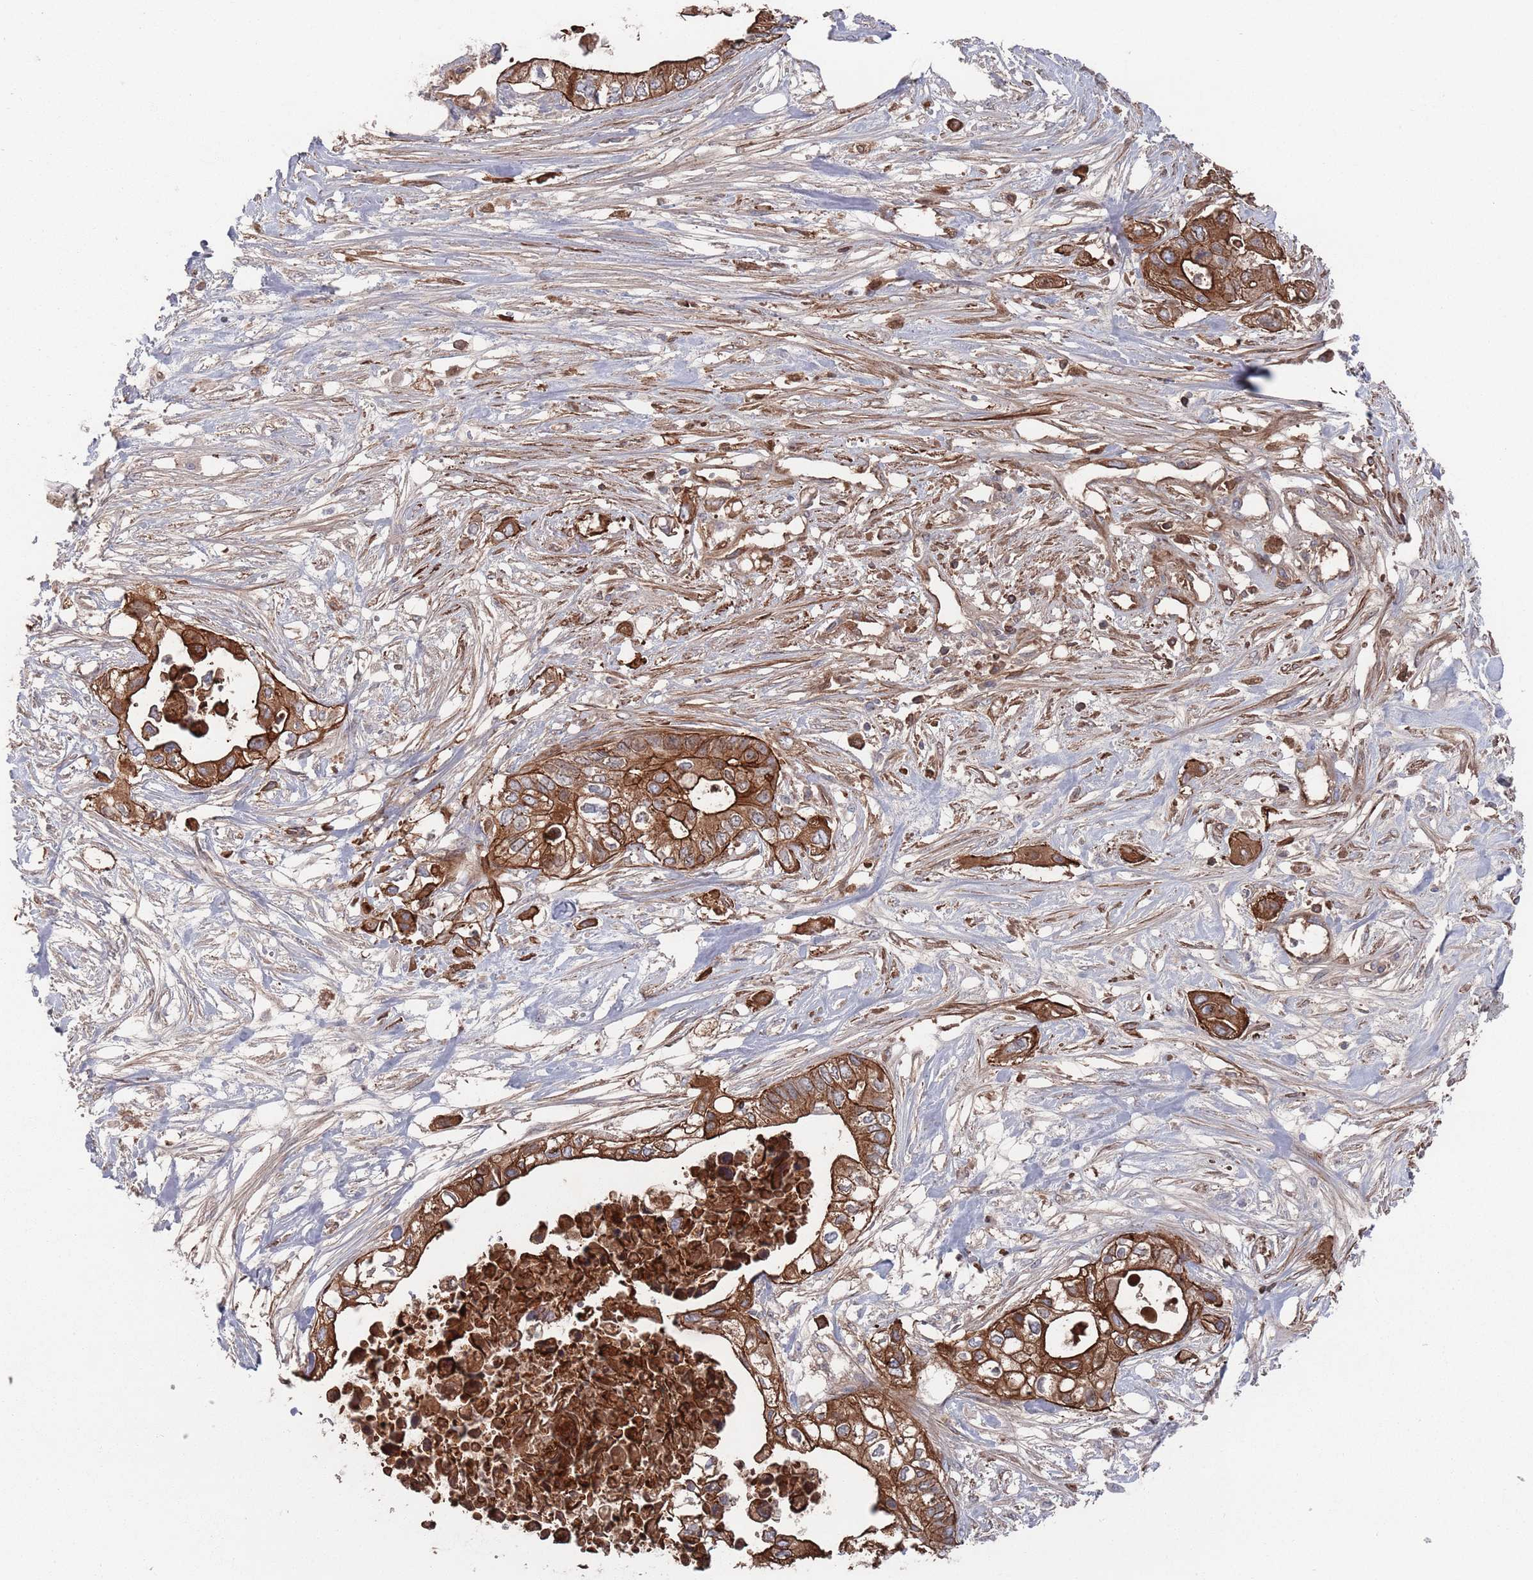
{"staining": {"intensity": "strong", "quantity": ">75%", "location": "cytoplasmic/membranous"}, "tissue": "pancreatic cancer", "cell_type": "Tumor cells", "image_type": "cancer", "snomed": [{"axis": "morphology", "description": "Adenocarcinoma, NOS"}, {"axis": "topography", "description": "Pancreas"}], "caption": "Strong cytoplasmic/membranous protein positivity is appreciated in approximately >75% of tumor cells in pancreatic cancer (adenocarcinoma). (Stains: DAB (3,3'-diaminobenzidine) in brown, nuclei in blue, Microscopy: brightfield microscopy at high magnification).", "gene": "PLEKHA4", "patient": {"sex": "female", "age": 63}}